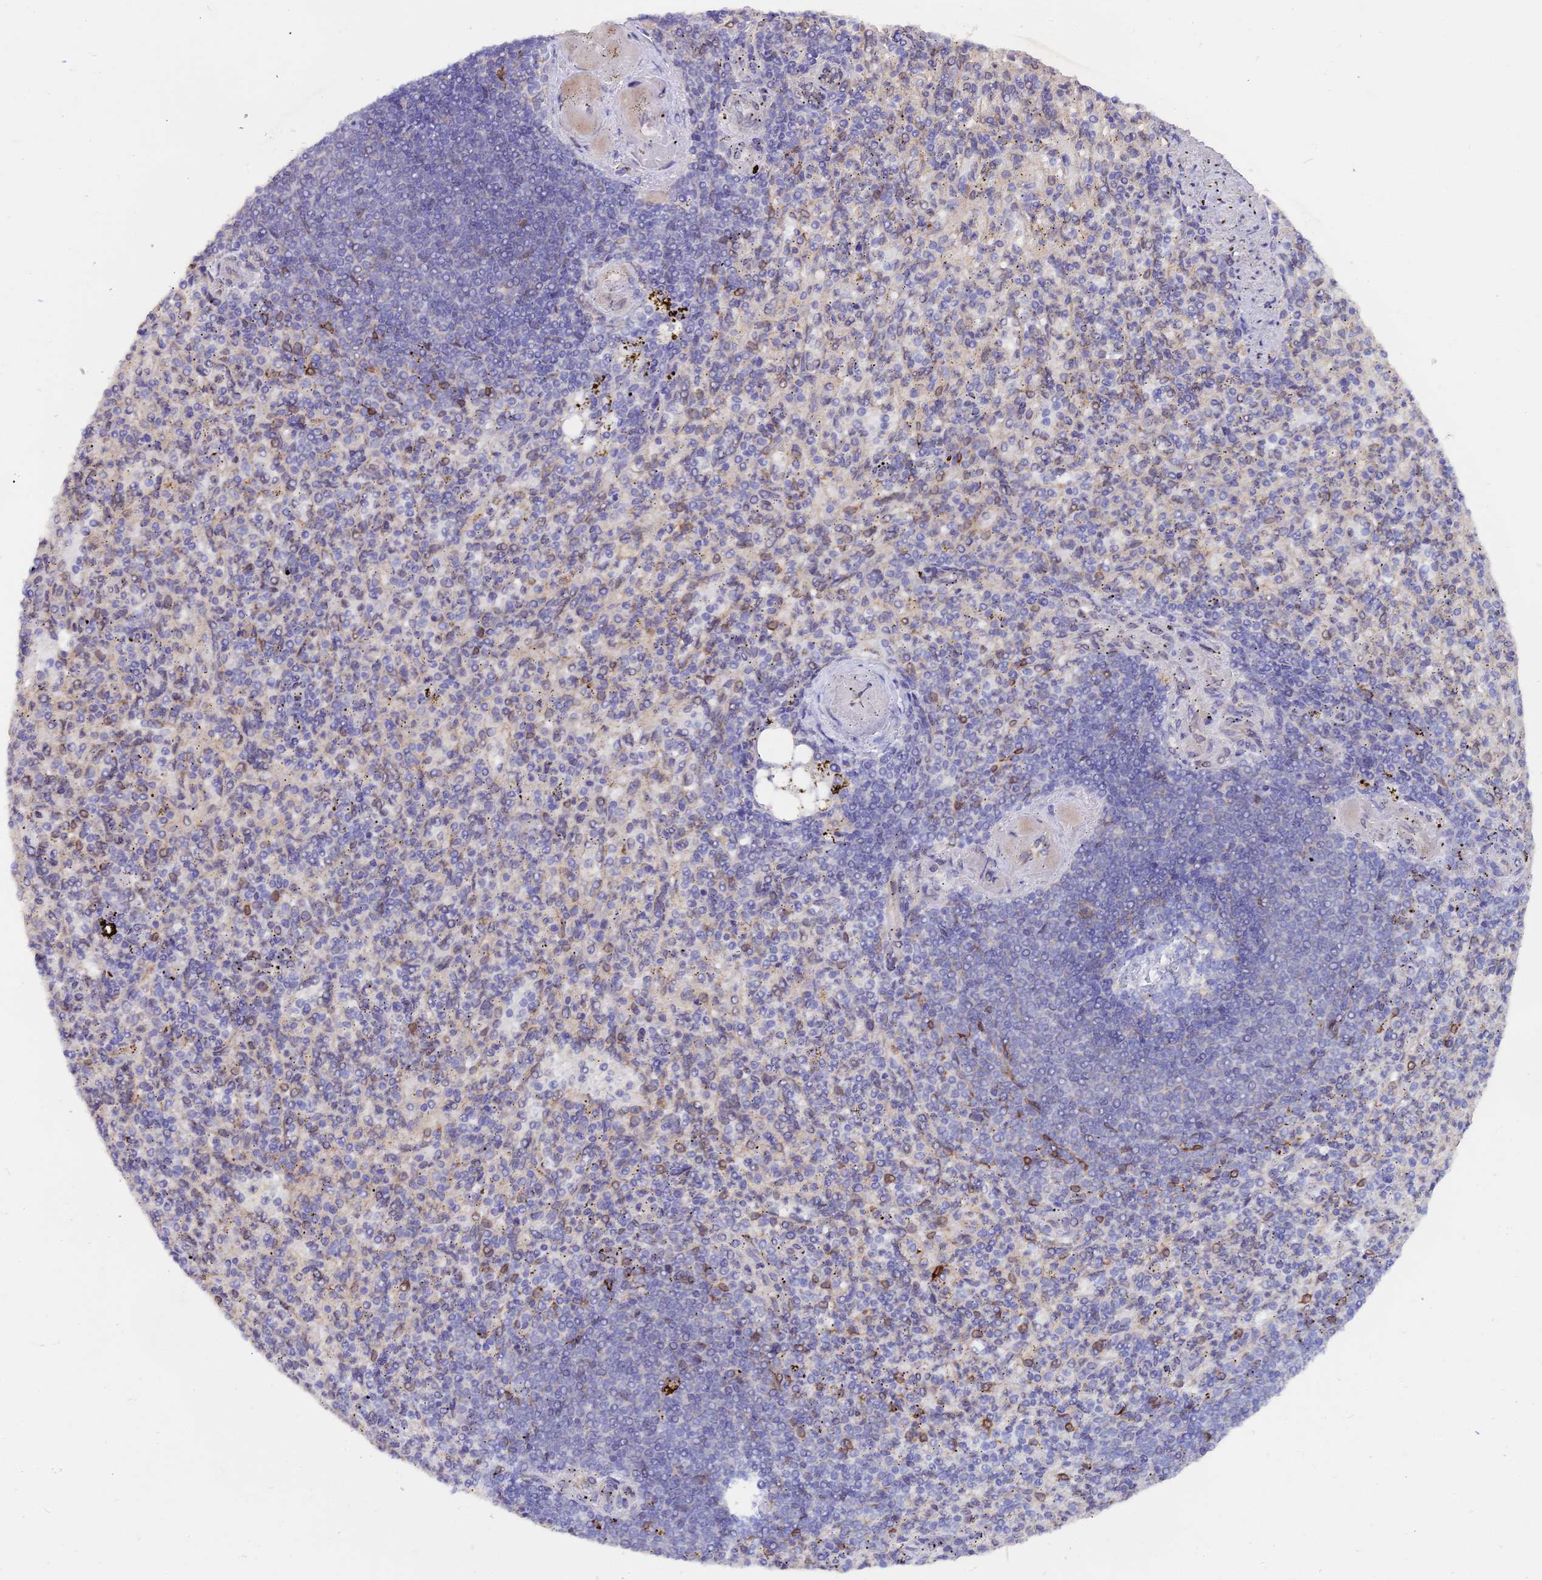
{"staining": {"intensity": "weak", "quantity": "<25%", "location": "cytoplasmic/membranous"}, "tissue": "spleen", "cell_type": "Cells in red pulp", "image_type": "normal", "snomed": [{"axis": "morphology", "description": "Normal tissue, NOS"}, {"axis": "topography", "description": "Spleen"}], "caption": "This is an immunohistochemistry (IHC) image of normal human spleen. There is no staining in cells in red pulp.", "gene": "TLCD1", "patient": {"sex": "female", "age": 74}}